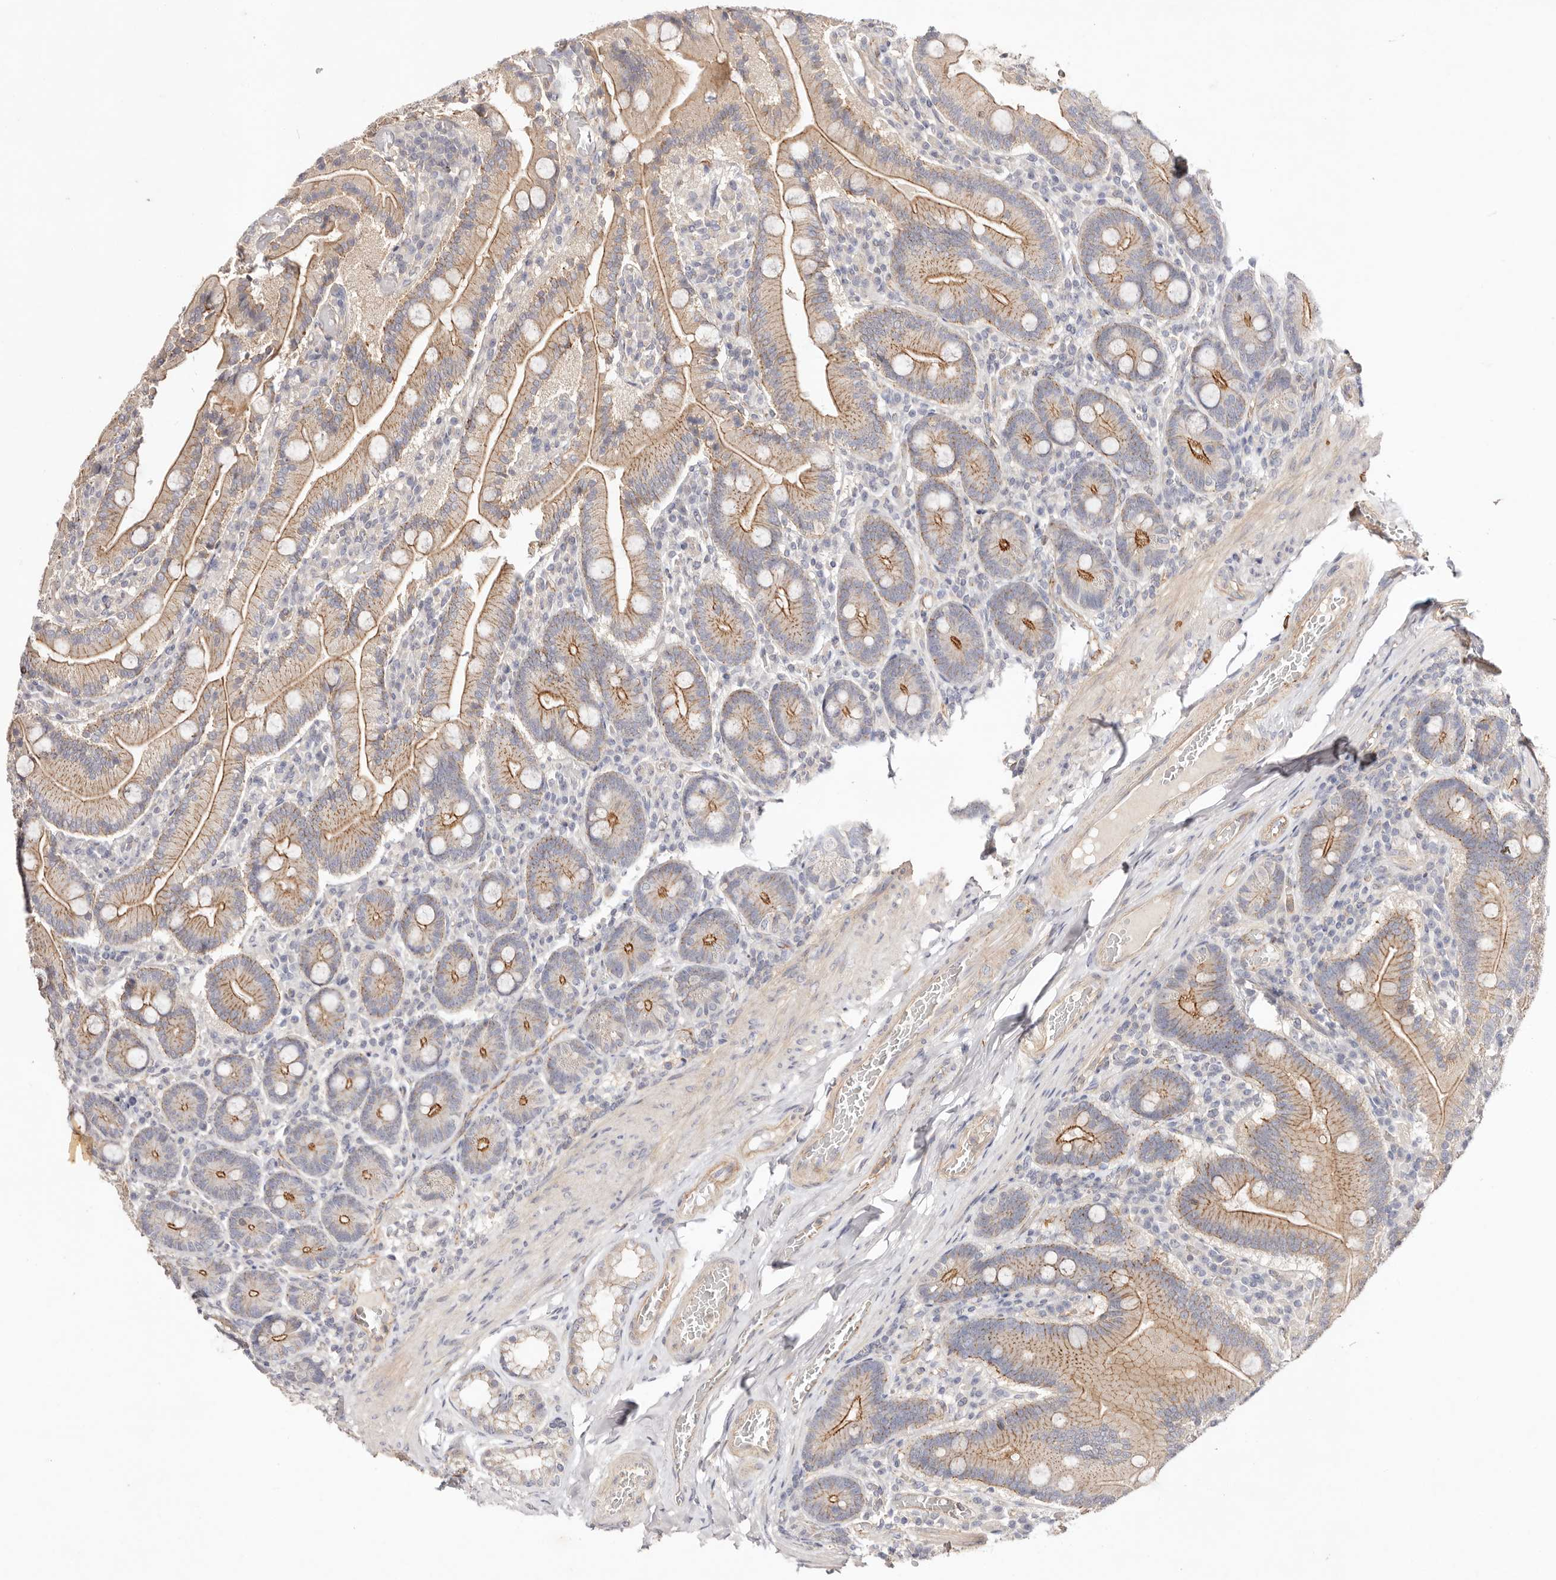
{"staining": {"intensity": "moderate", "quantity": ">75%", "location": "cytoplasmic/membranous"}, "tissue": "duodenum", "cell_type": "Glandular cells", "image_type": "normal", "snomed": [{"axis": "morphology", "description": "Normal tissue, NOS"}, {"axis": "topography", "description": "Duodenum"}], "caption": "This is an image of IHC staining of normal duodenum, which shows moderate positivity in the cytoplasmic/membranous of glandular cells.", "gene": "SLC35B2", "patient": {"sex": "female", "age": 62}}